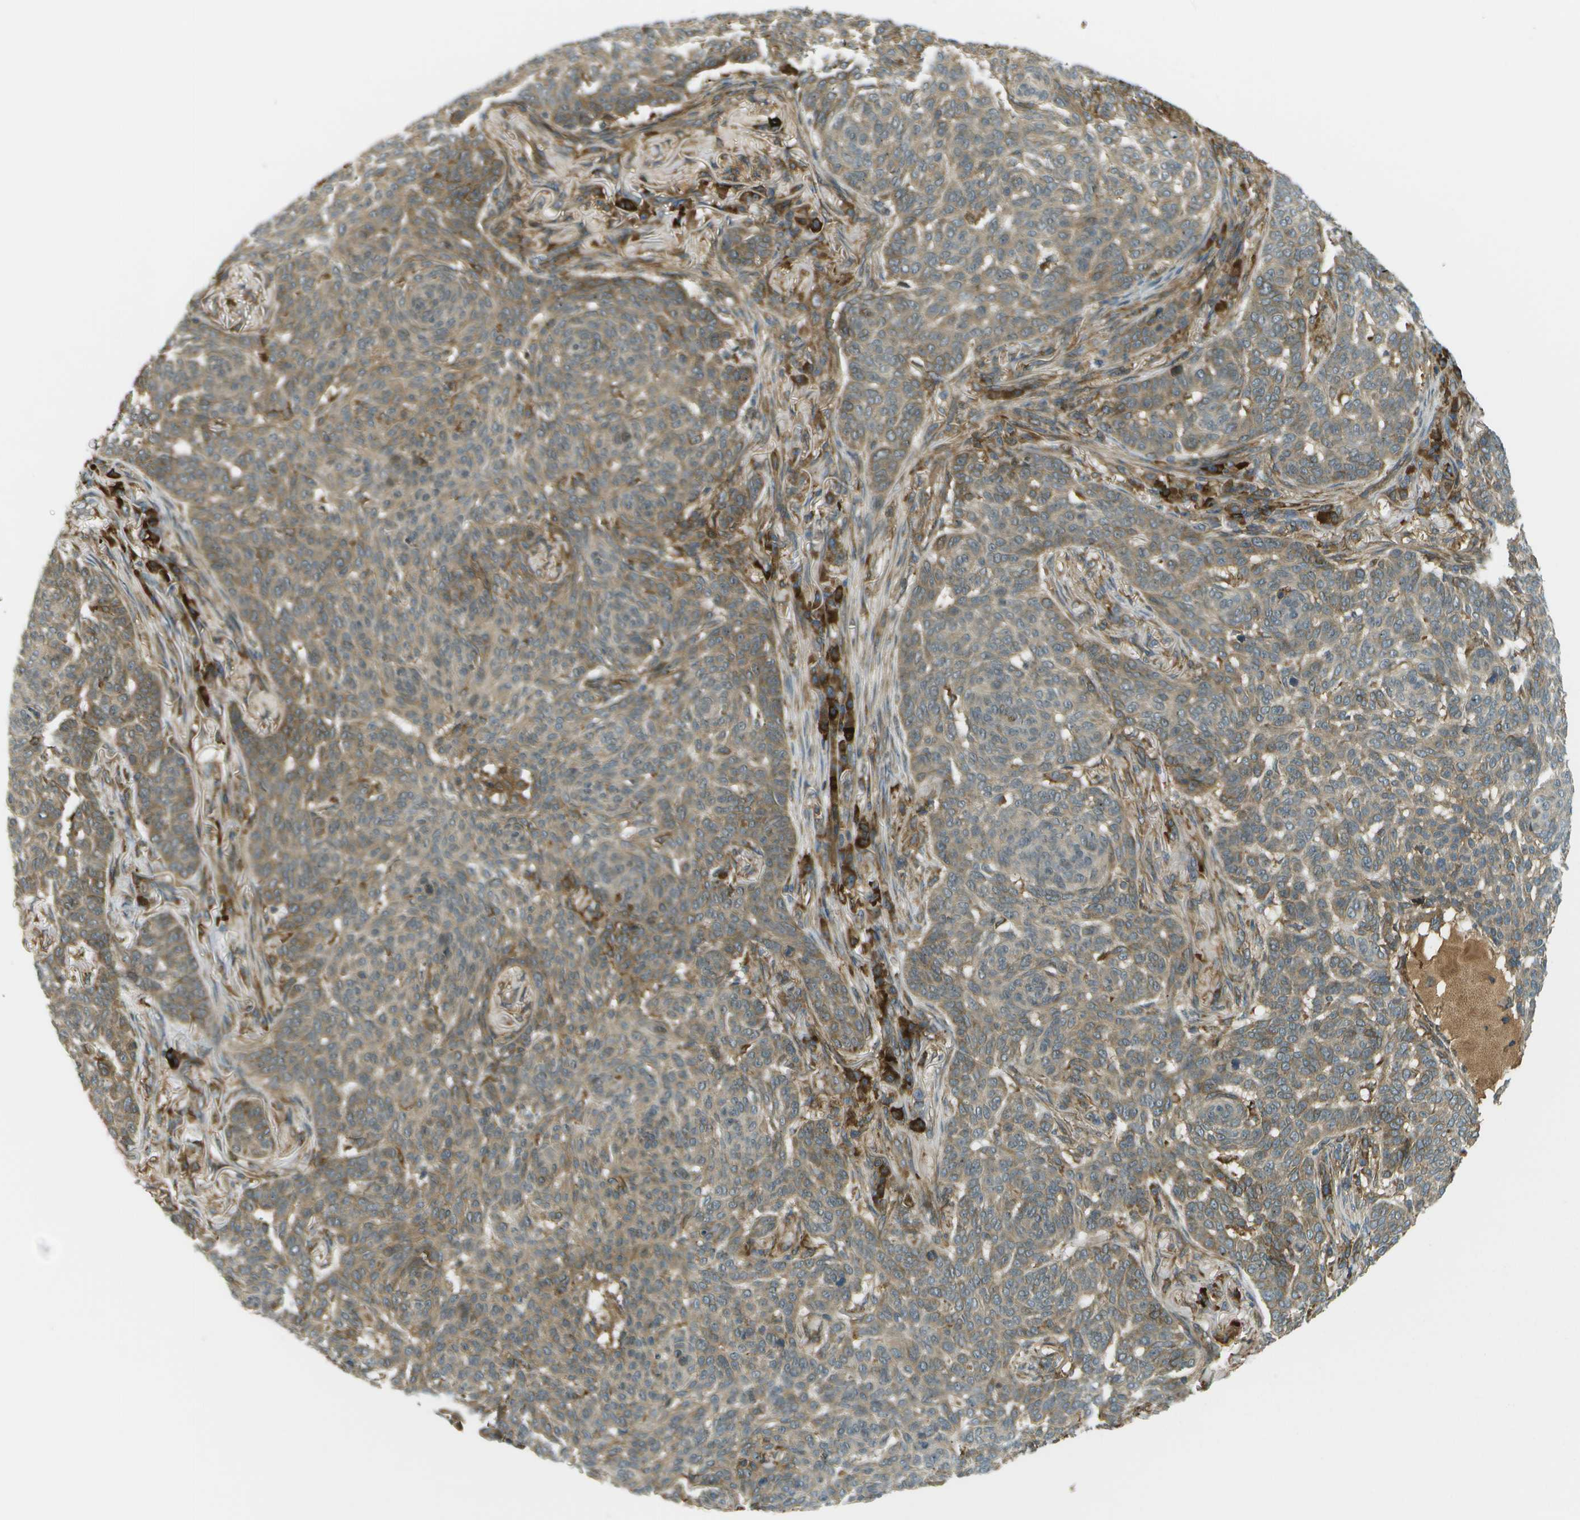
{"staining": {"intensity": "weak", "quantity": "25%-75%", "location": "cytoplasmic/membranous"}, "tissue": "skin cancer", "cell_type": "Tumor cells", "image_type": "cancer", "snomed": [{"axis": "morphology", "description": "Basal cell carcinoma"}, {"axis": "topography", "description": "Skin"}], "caption": "Skin cancer (basal cell carcinoma) stained for a protein reveals weak cytoplasmic/membranous positivity in tumor cells.", "gene": "USP30", "patient": {"sex": "male", "age": 85}}